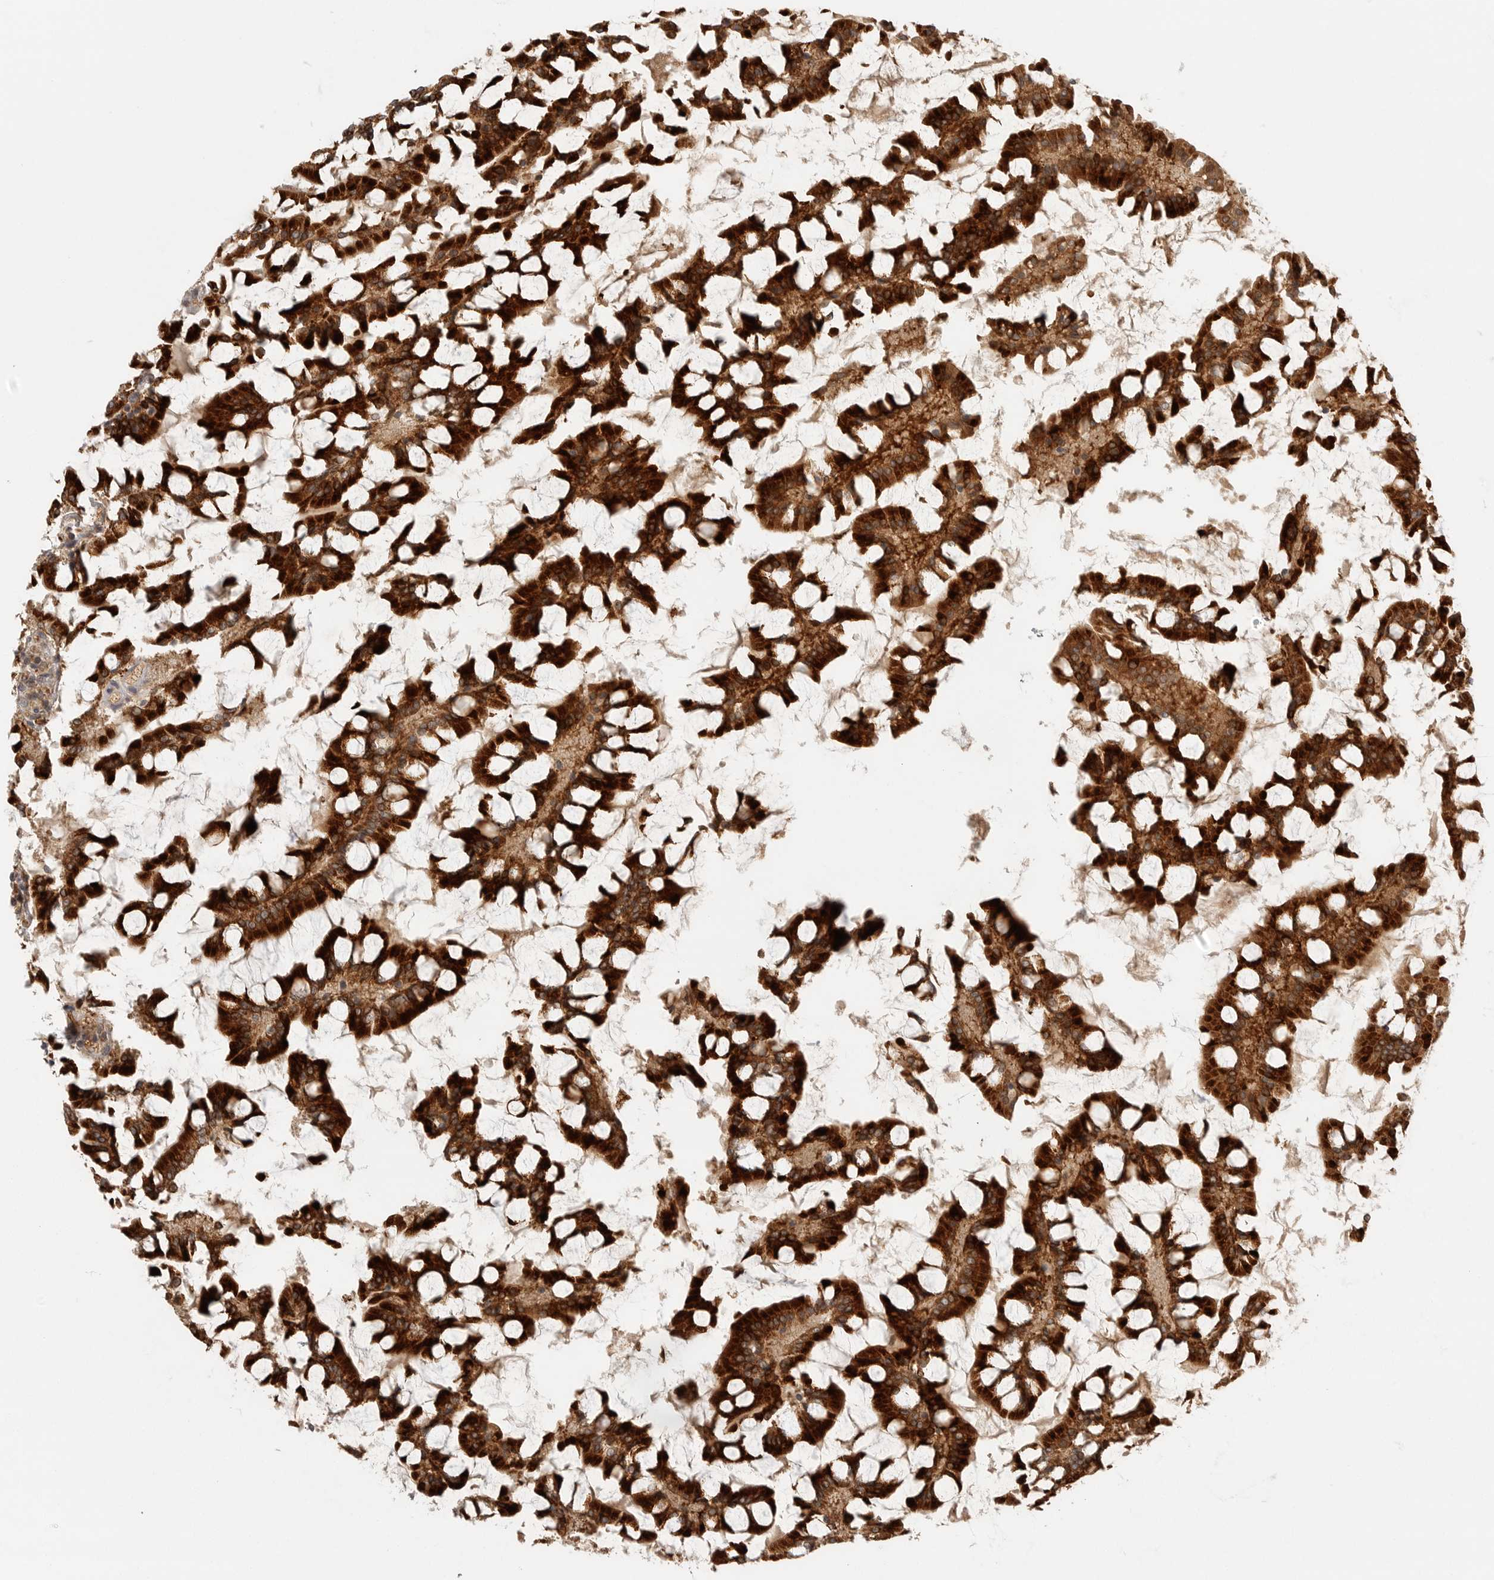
{"staining": {"intensity": "strong", "quantity": ">75%", "location": "cytoplasmic/membranous"}, "tissue": "small intestine", "cell_type": "Glandular cells", "image_type": "normal", "snomed": [{"axis": "morphology", "description": "Normal tissue, NOS"}, {"axis": "topography", "description": "Small intestine"}], "caption": "Protein positivity by IHC exhibits strong cytoplasmic/membranous staining in approximately >75% of glandular cells in normal small intestine.", "gene": "CCPG1", "patient": {"sex": "male", "age": 41}}